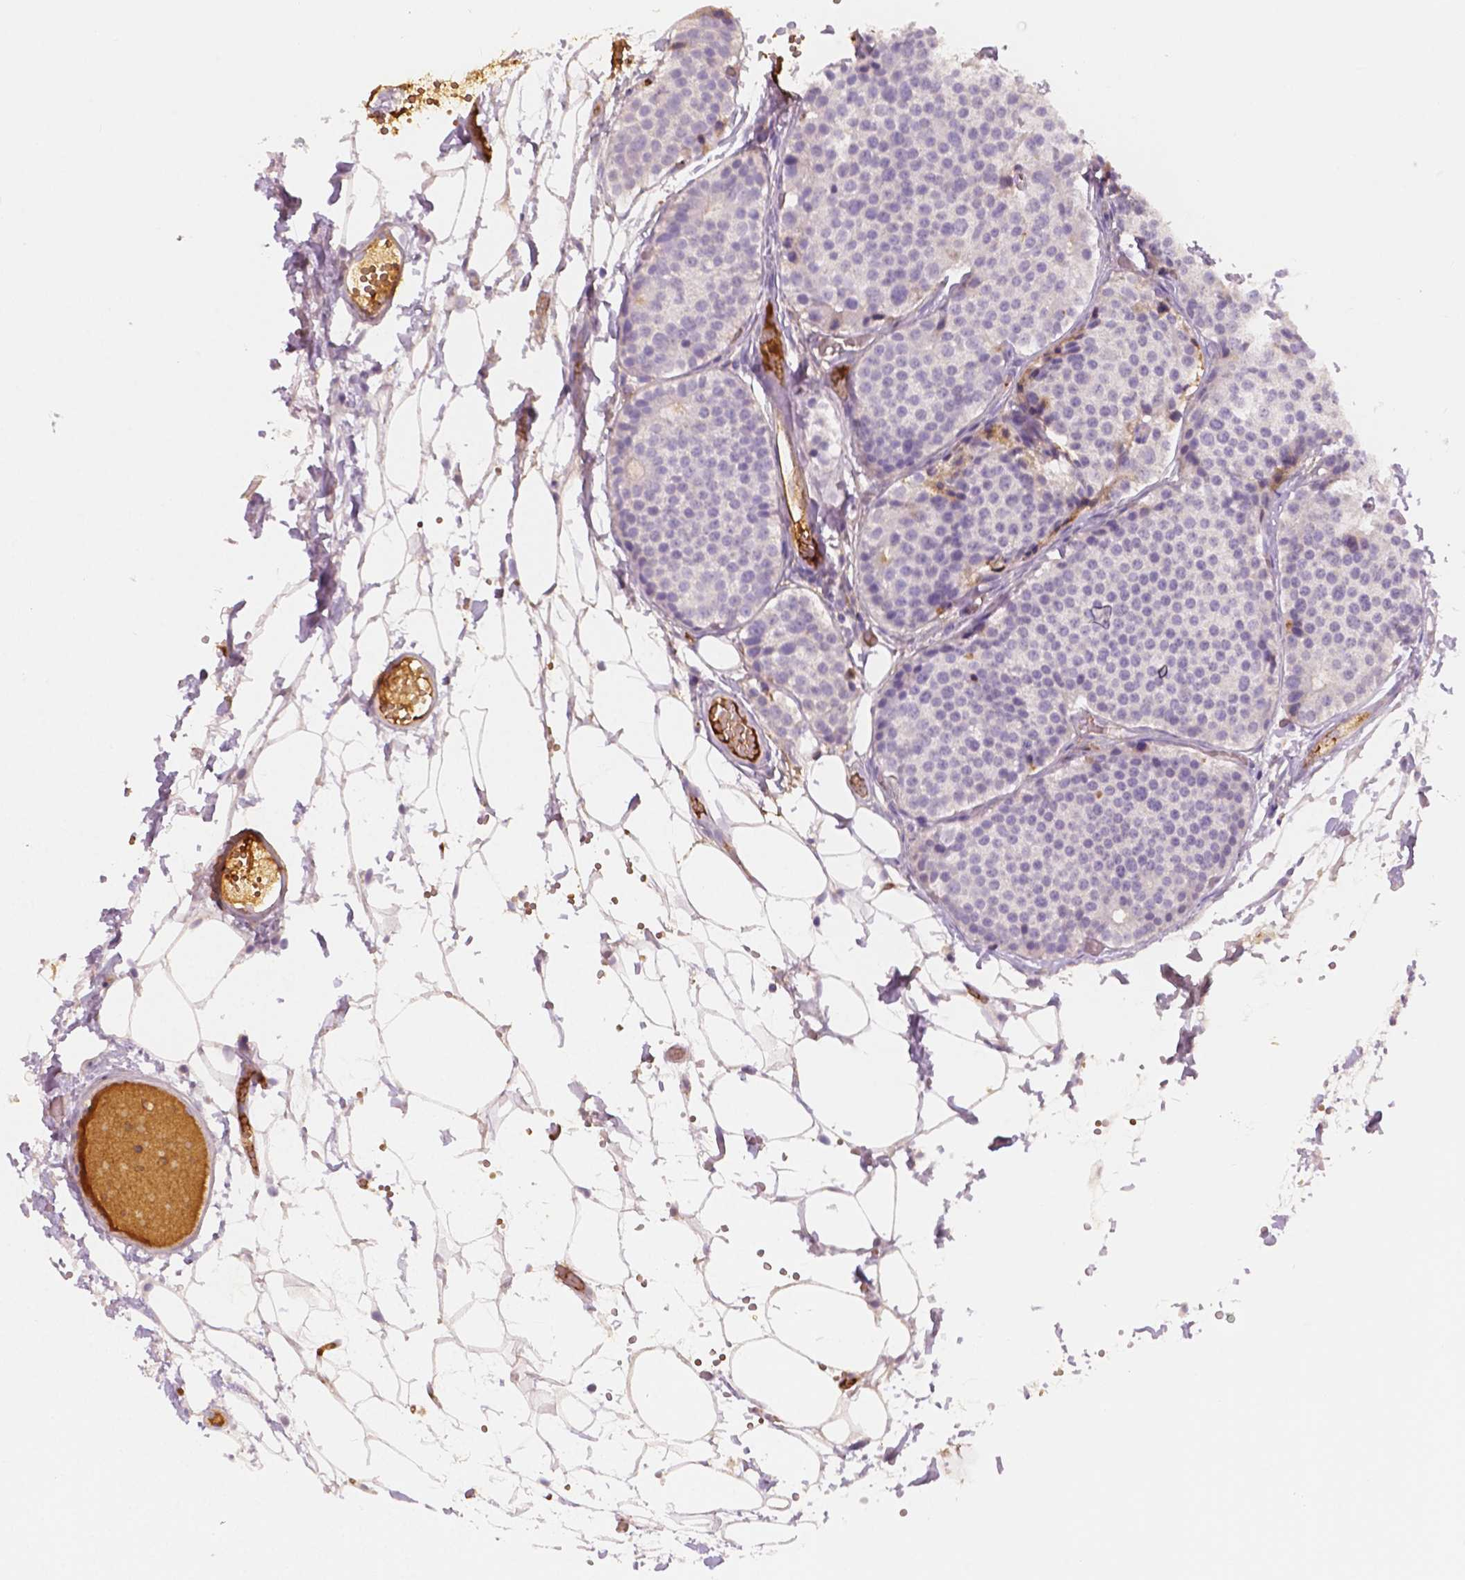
{"staining": {"intensity": "negative", "quantity": "none", "location": "none"}, "tissue": "carcinoid", "cell_type": "Tumor cells", "image_type": "cancer", "snomed": [{"axis": "morphology", "description": "Carcinoid, malignant, NOS"}, {"axis": "topography", "description": "Small intestine"}], "caption": "This is a histopathology image of IHC staining of carcinoid (malignant), which shows no expression in tumor cells.", "gene": "APOA4", "patient": {"sex": "female", "age": 65}}